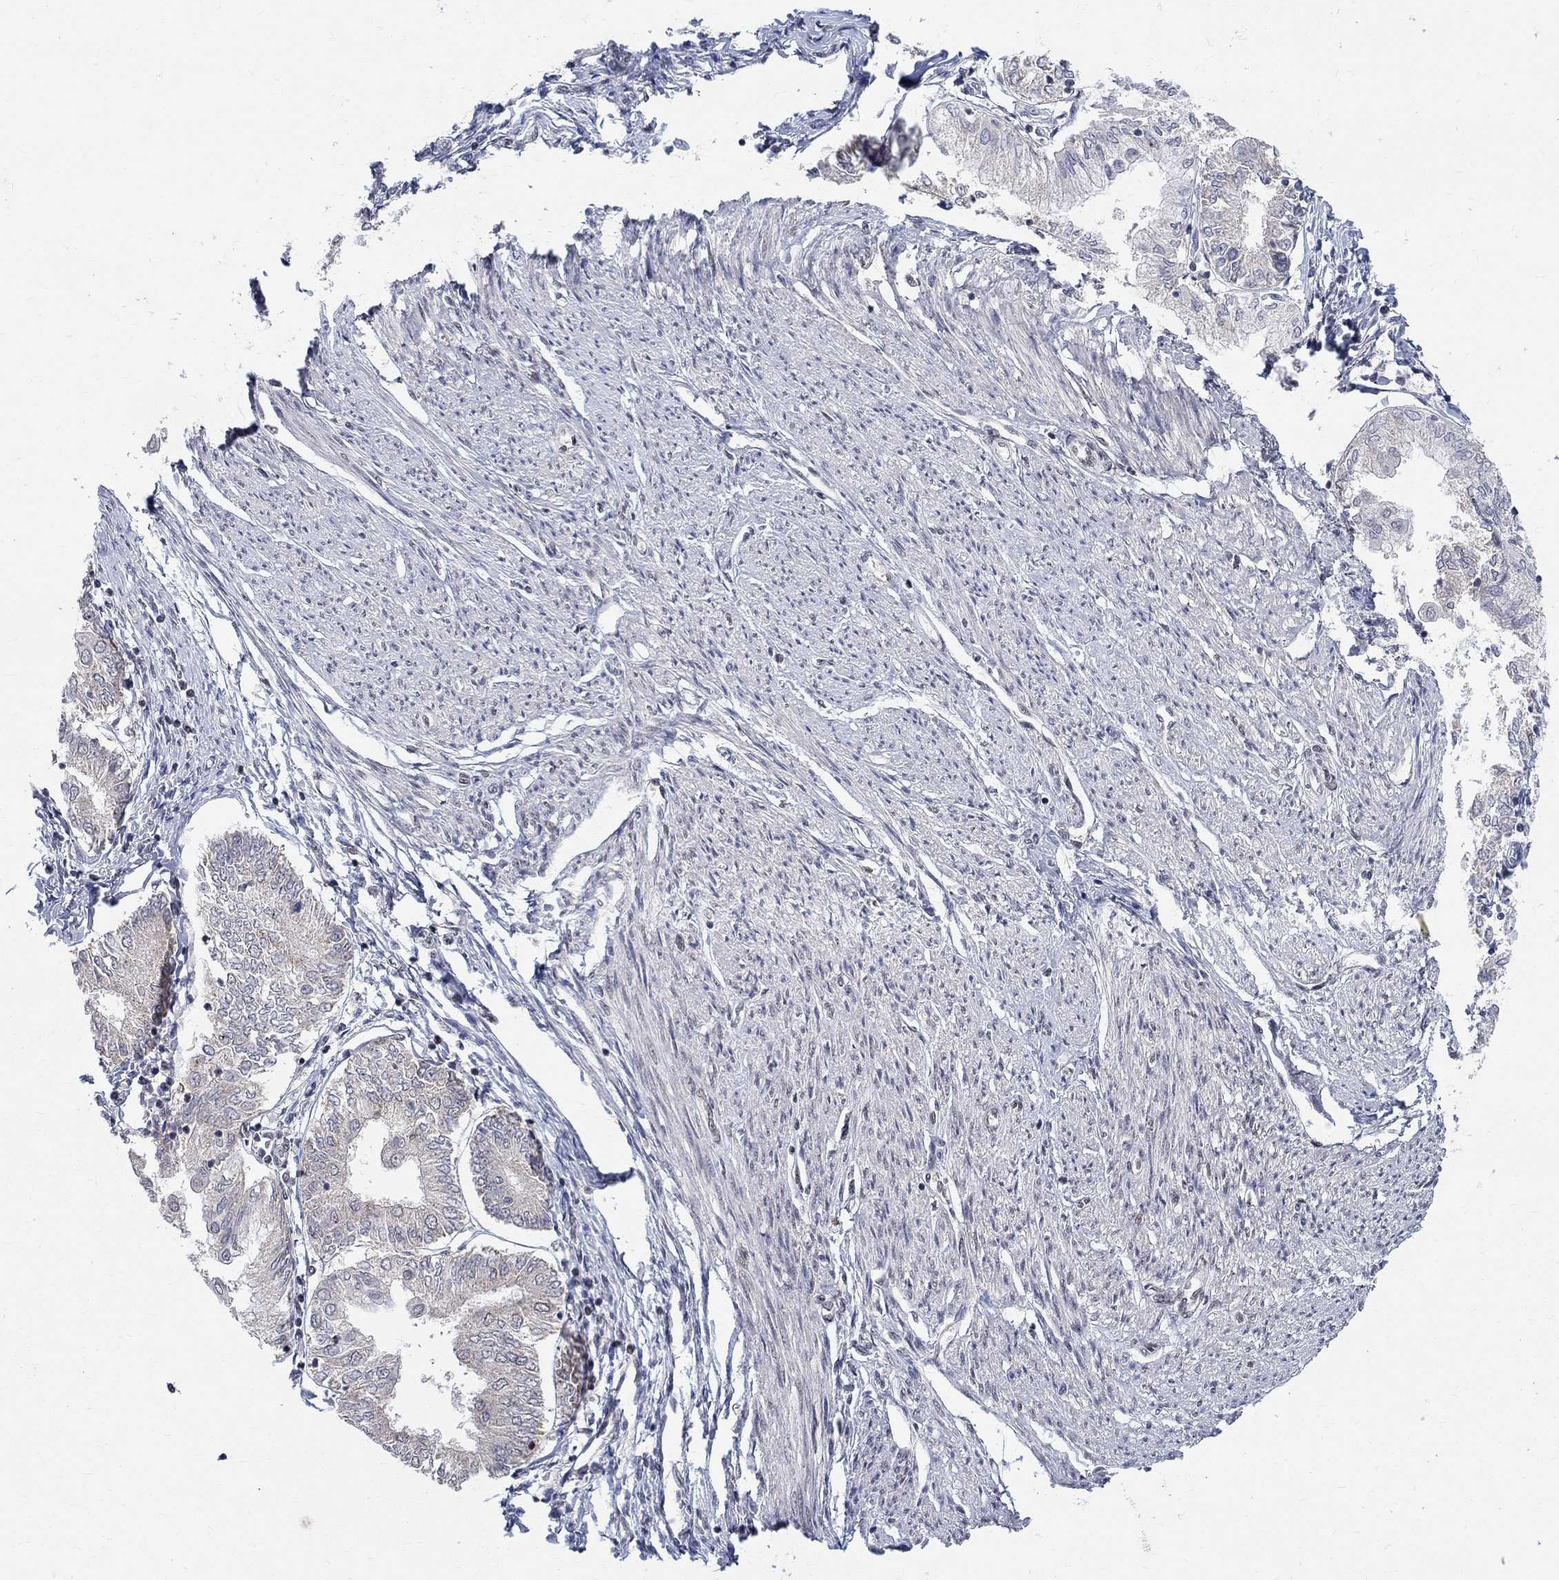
{"staining": {"intensity": "negative", "quantity": "none", "location": "none"}, "tissue": "endometrial cancer", "cell_type": "Tumor cells", "image_type": "cancer", "snomed": [{"axis": "morphology", "description": "Adenocarcinoma, NOS"}, {"axis": "topography", "description": "Endometrium"}], "caption": "This is an IHC histopathology image of human endometrial adenocarcinoma. There is no expression in tumor cells.", "gene": "KLF12", "patient": {"sex": "female", "age": 68}}